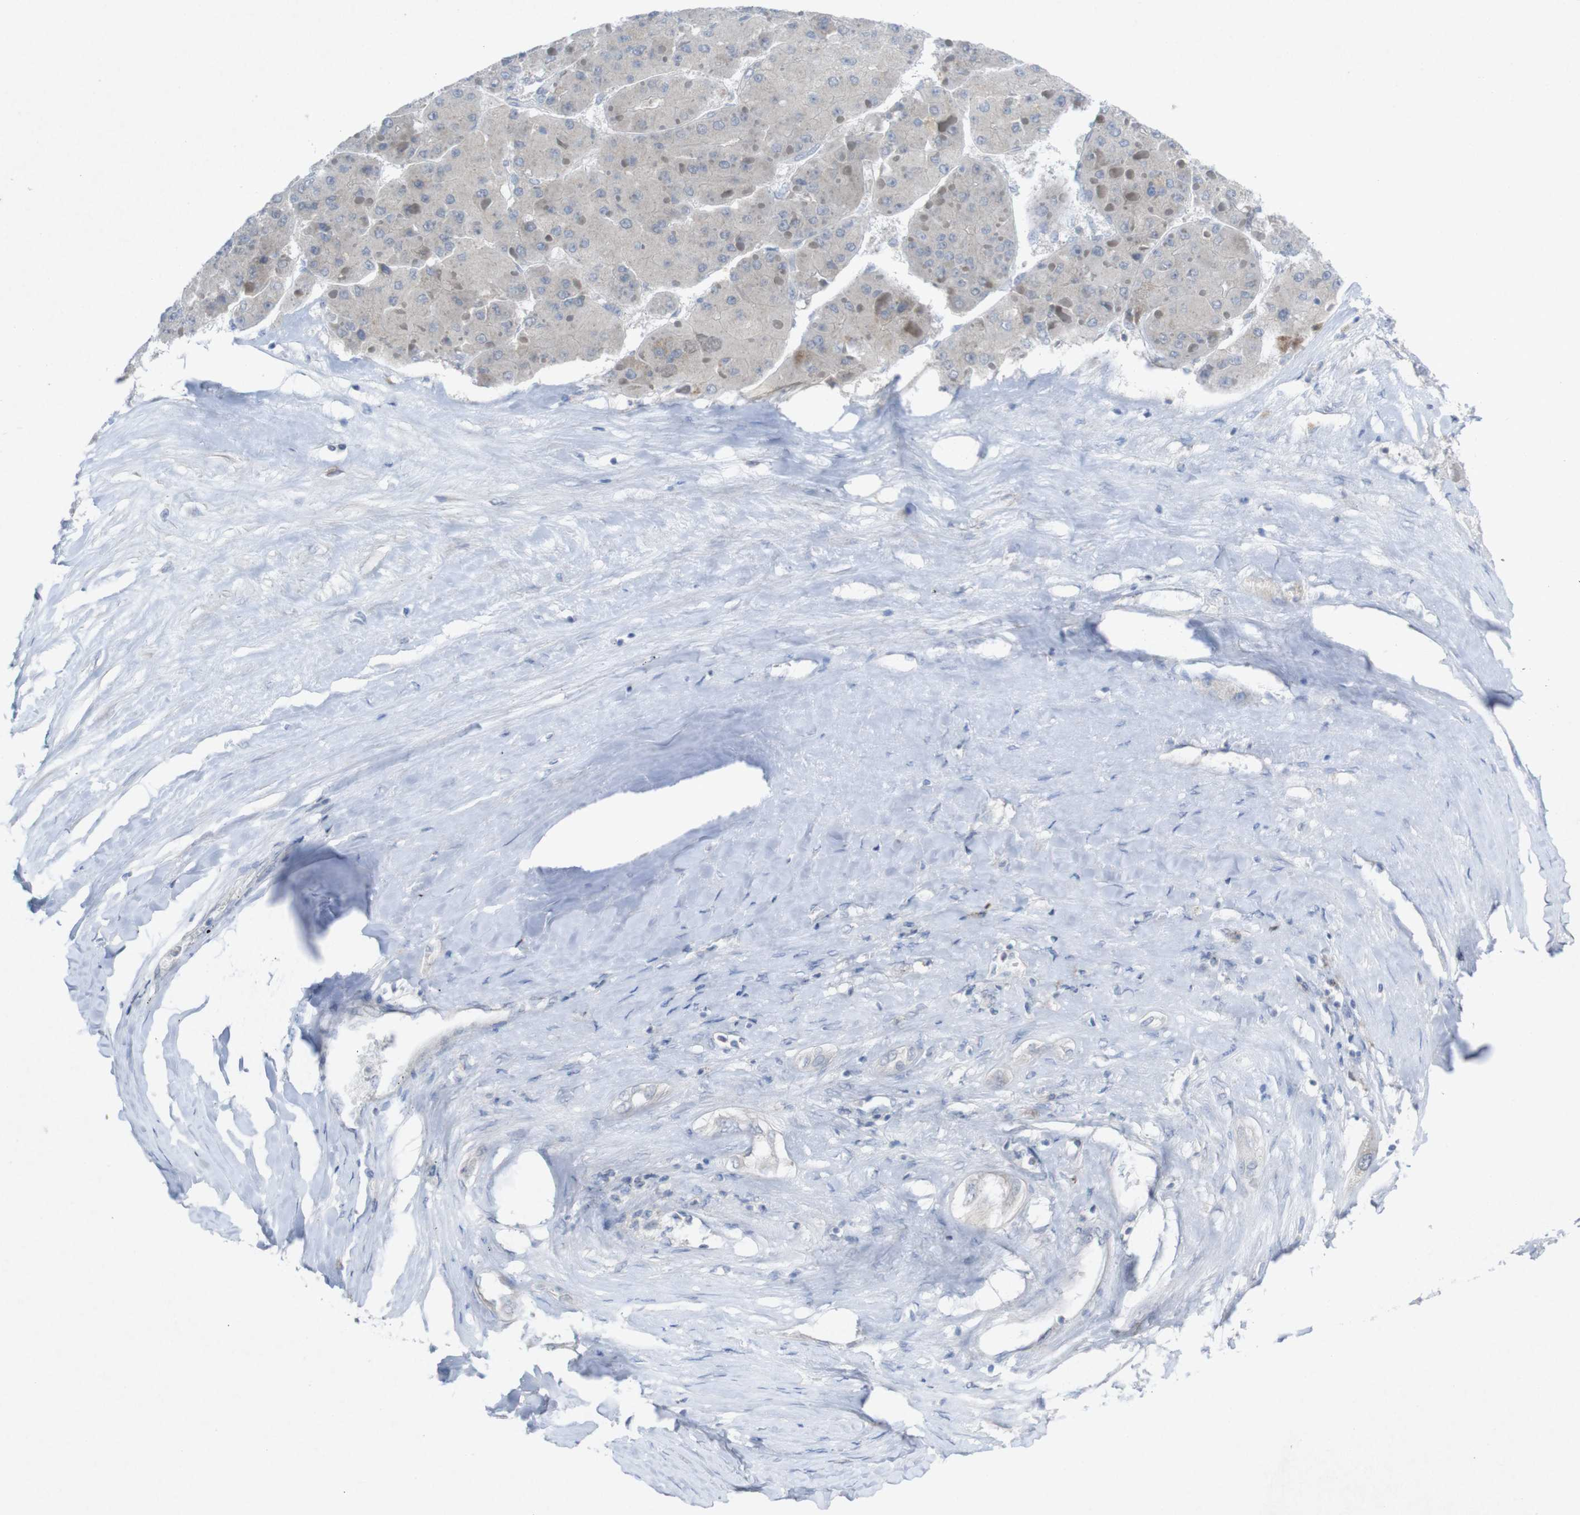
{"staining": {"intensity": "negative", "quantity": "none", "location": "none"}, "tissue": "liver cancer", "cell_type": "Tumor cells", "image_type": "cancer", "snomed": [{"axis": "morphology", "description": "Carcinoma, Hepatocellular, NOS"}, {"axis": "topography", "description": "Liver"}], "caption": "Immunohistochemistry (IHC) photomicrograph of human liver cancer (hepatocellular carcinoma) stained for a protein (brown), which demonstrates no positivity in tumor cells.", "gene": "SLAMF7", "patient": {"sex": "female", "age": 73}}